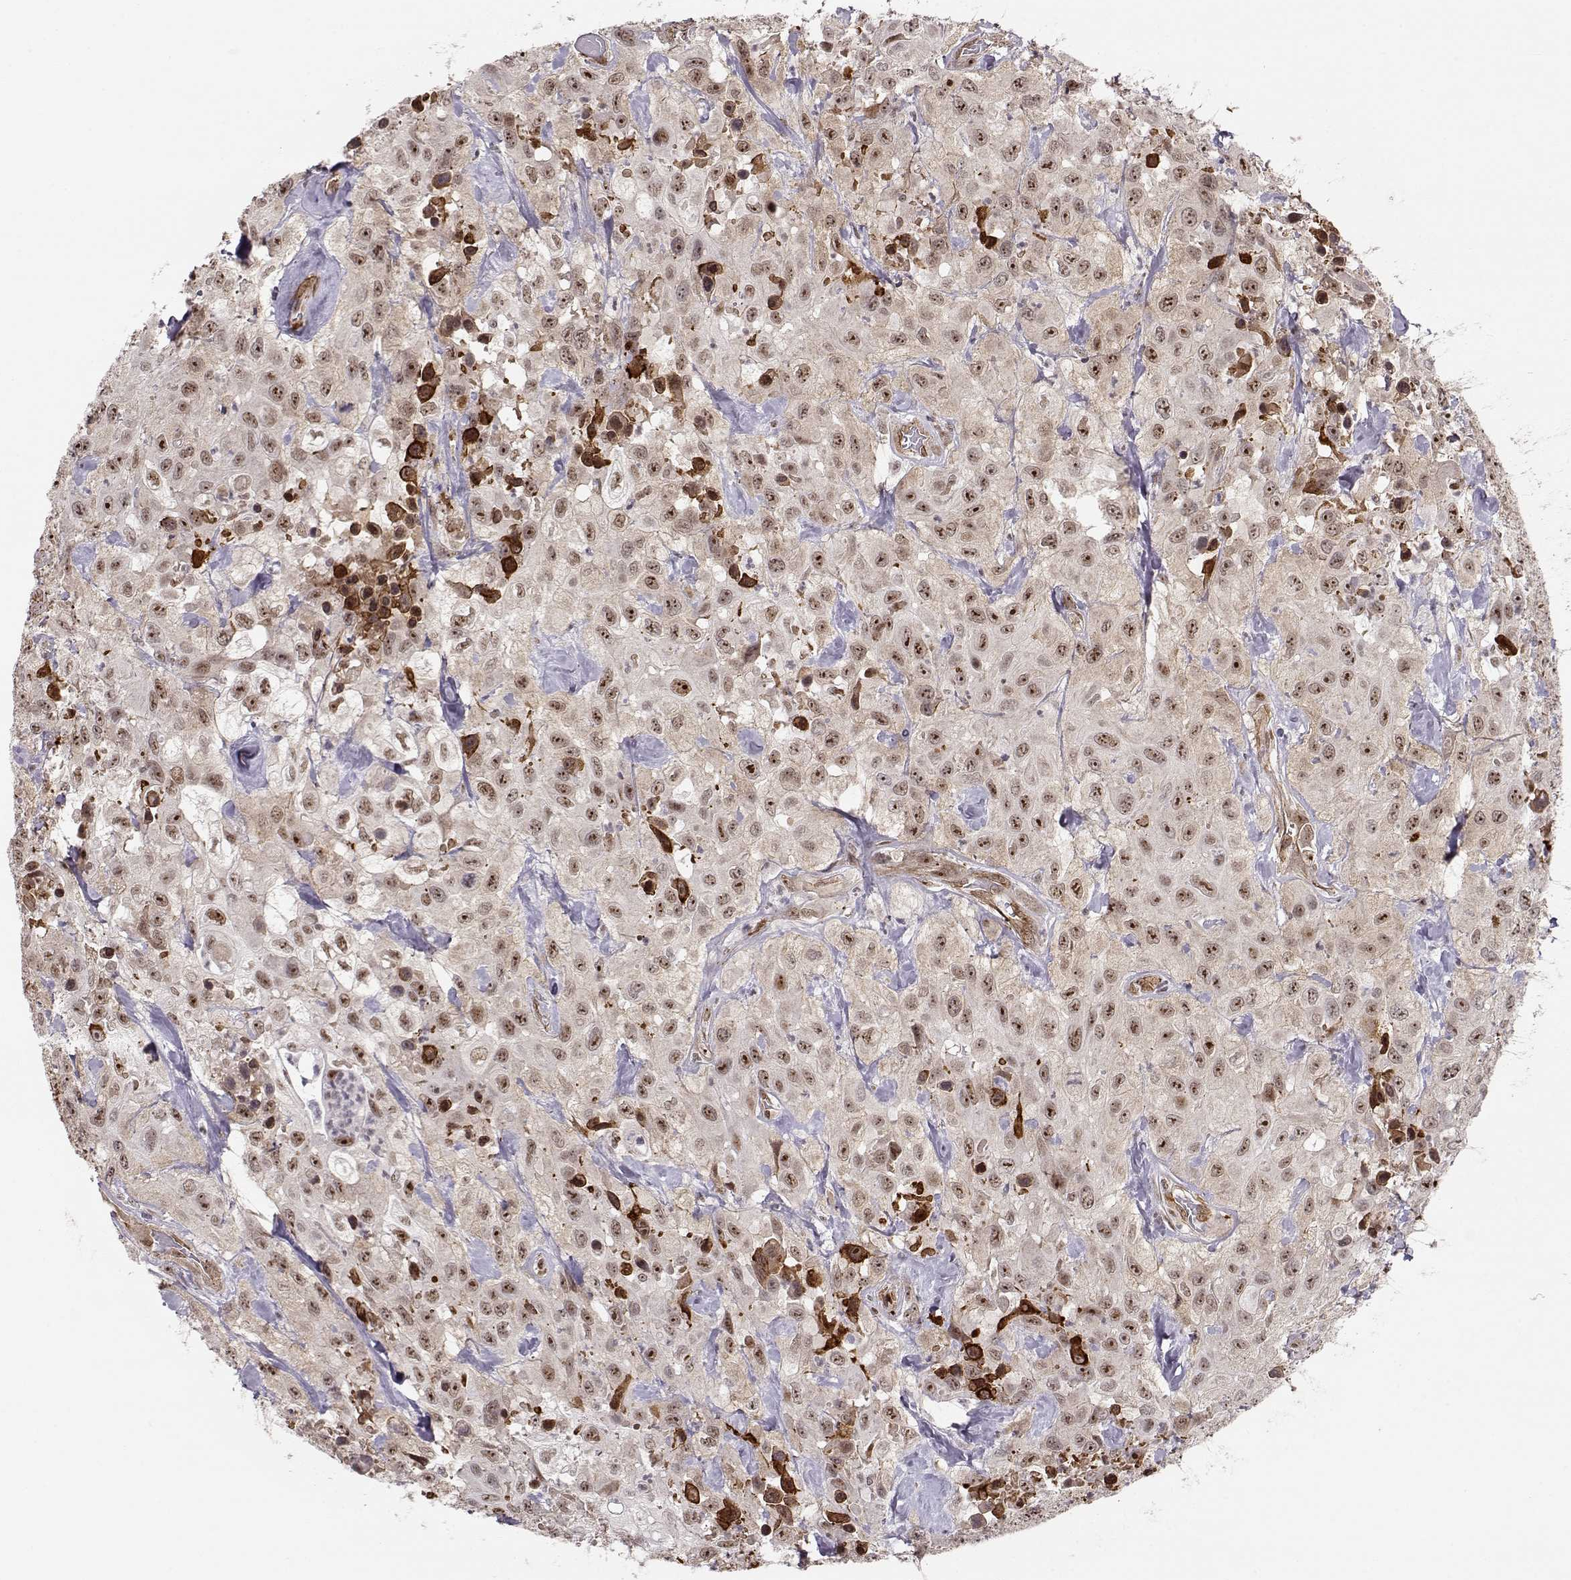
{"staining": {"intensity": "strong", "quantity": ">75%", "location": "nuclear"}, "tissue": "urothelial cancer", "cell_type": "Tumor cells", "image_type": "cancer", "snomed": [{"axis": "morphology", "description": "Urothelial carcinoma, High grade"}, {"axis": "topography", "description": "Urinary bladder"}], "caption": "High-magnification brightfield microscopy of urothelial cancer stained with DAB (3,3'-diaminobenzidine) (brown) and counterstained with hematoxylin (blue). tumor cells exhibit strong nuclear staining is appreciated in about>75% of cells. (DAB (3,3'-diaminobenzidine) IHC, brown staining for protein, blue staining for nuclei).", "gene": "CIR1", "patient": {"sex": "male", "age": 79}}